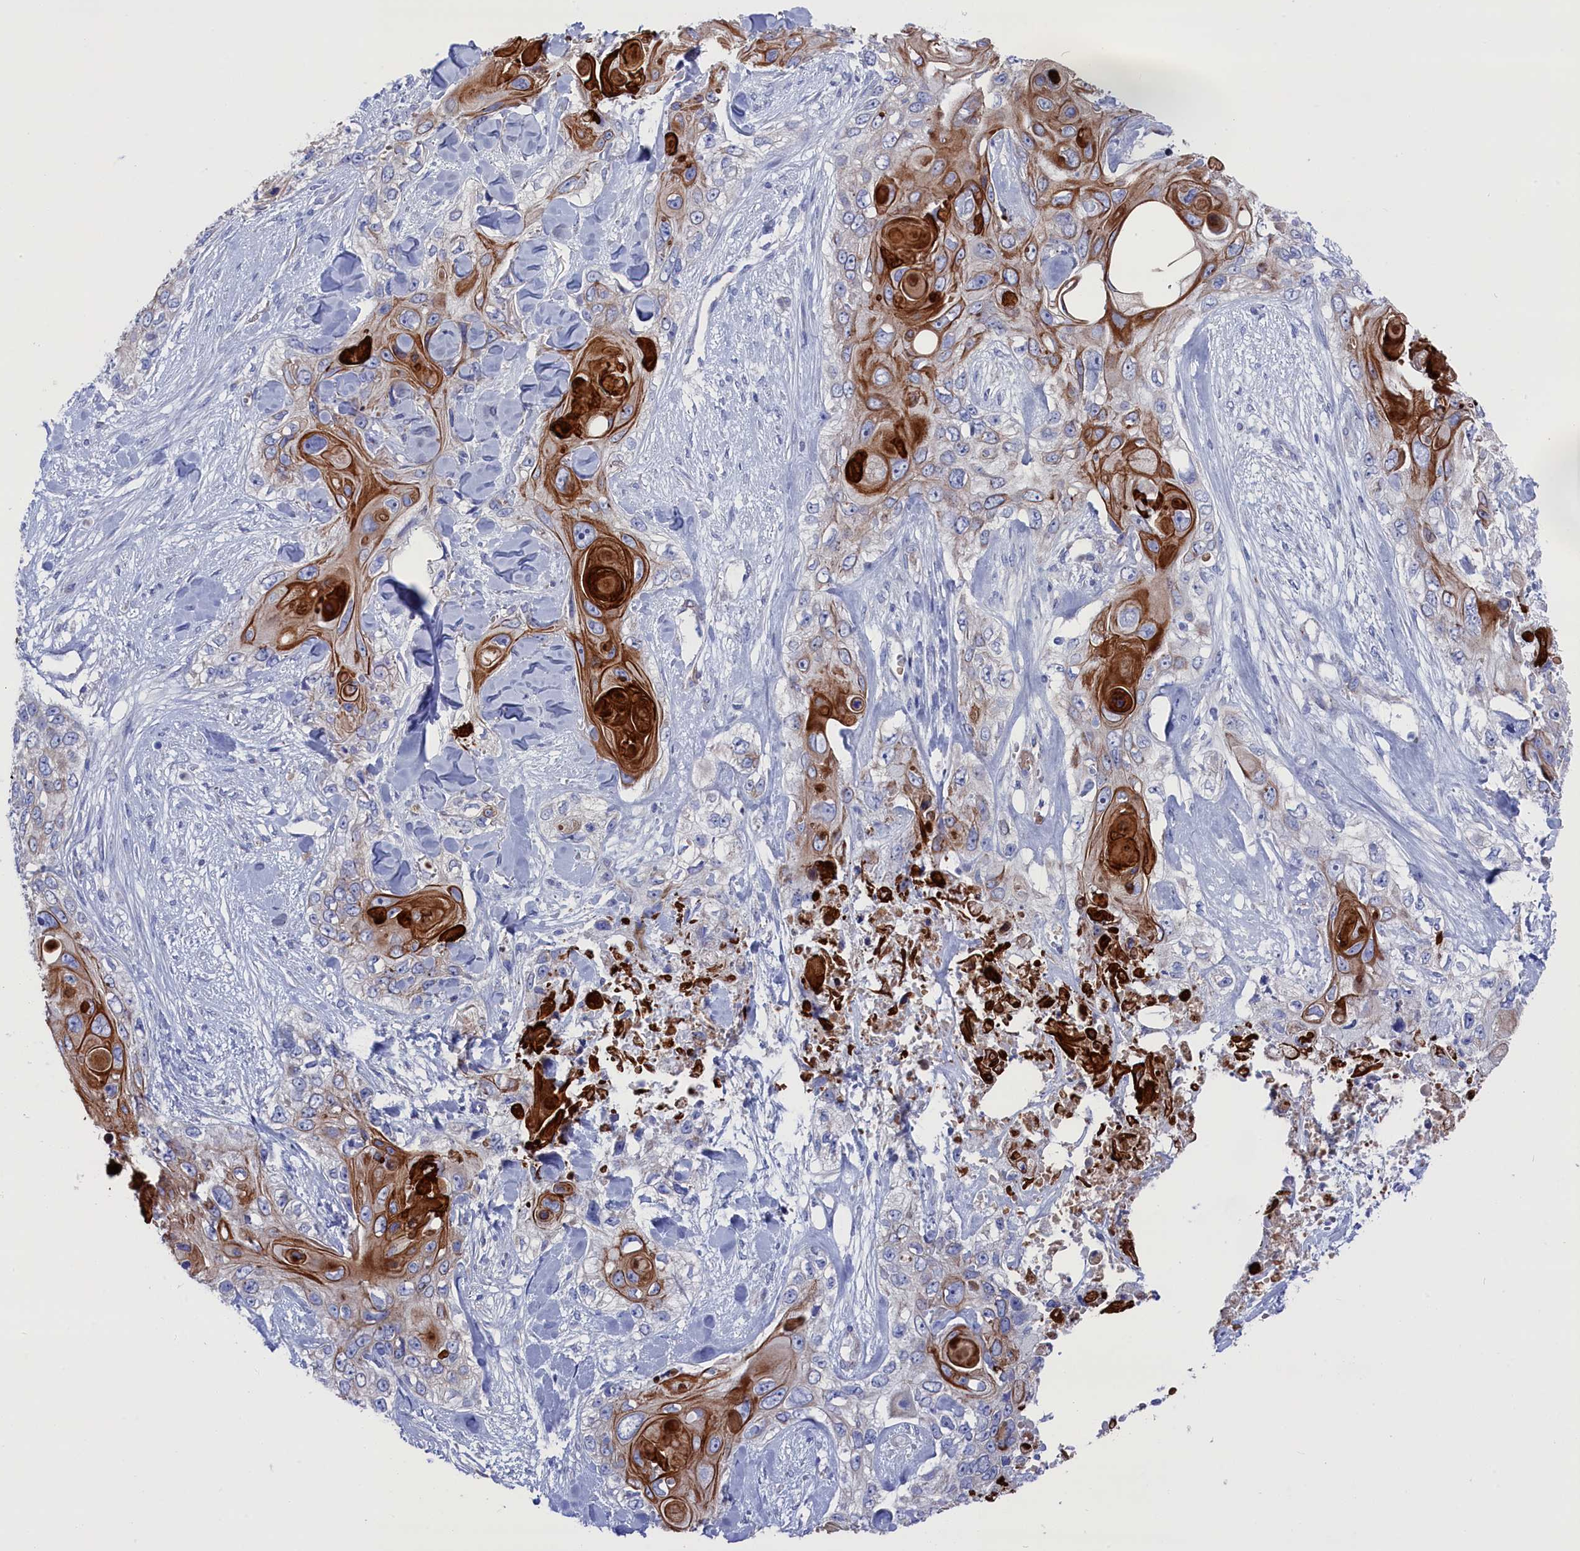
{"staining": {"intensity": "strong", "quantity": "25%-75%", "location": "cytoplasmic/membranous"}, "tissue": "skin cancer", "cell_type": "Tumor cells", "image_type": "cancer", "snomed": [{"axis": "morphology", "description": "Normal tissue, NOS"}, {"axis": "morphology", "description": "Squamous cell carcinoma, NOS"}, {"axis": "topography", "description": "Skin"}], "caption": "This is an image of immunohistochemistry staining of skin squamous cell carcinoma, which shows strong positivity in the cytoplasmic/membranous of tumor cells.", "gene": "GPR108", "patient": {"sex": "male", "age": 72}}